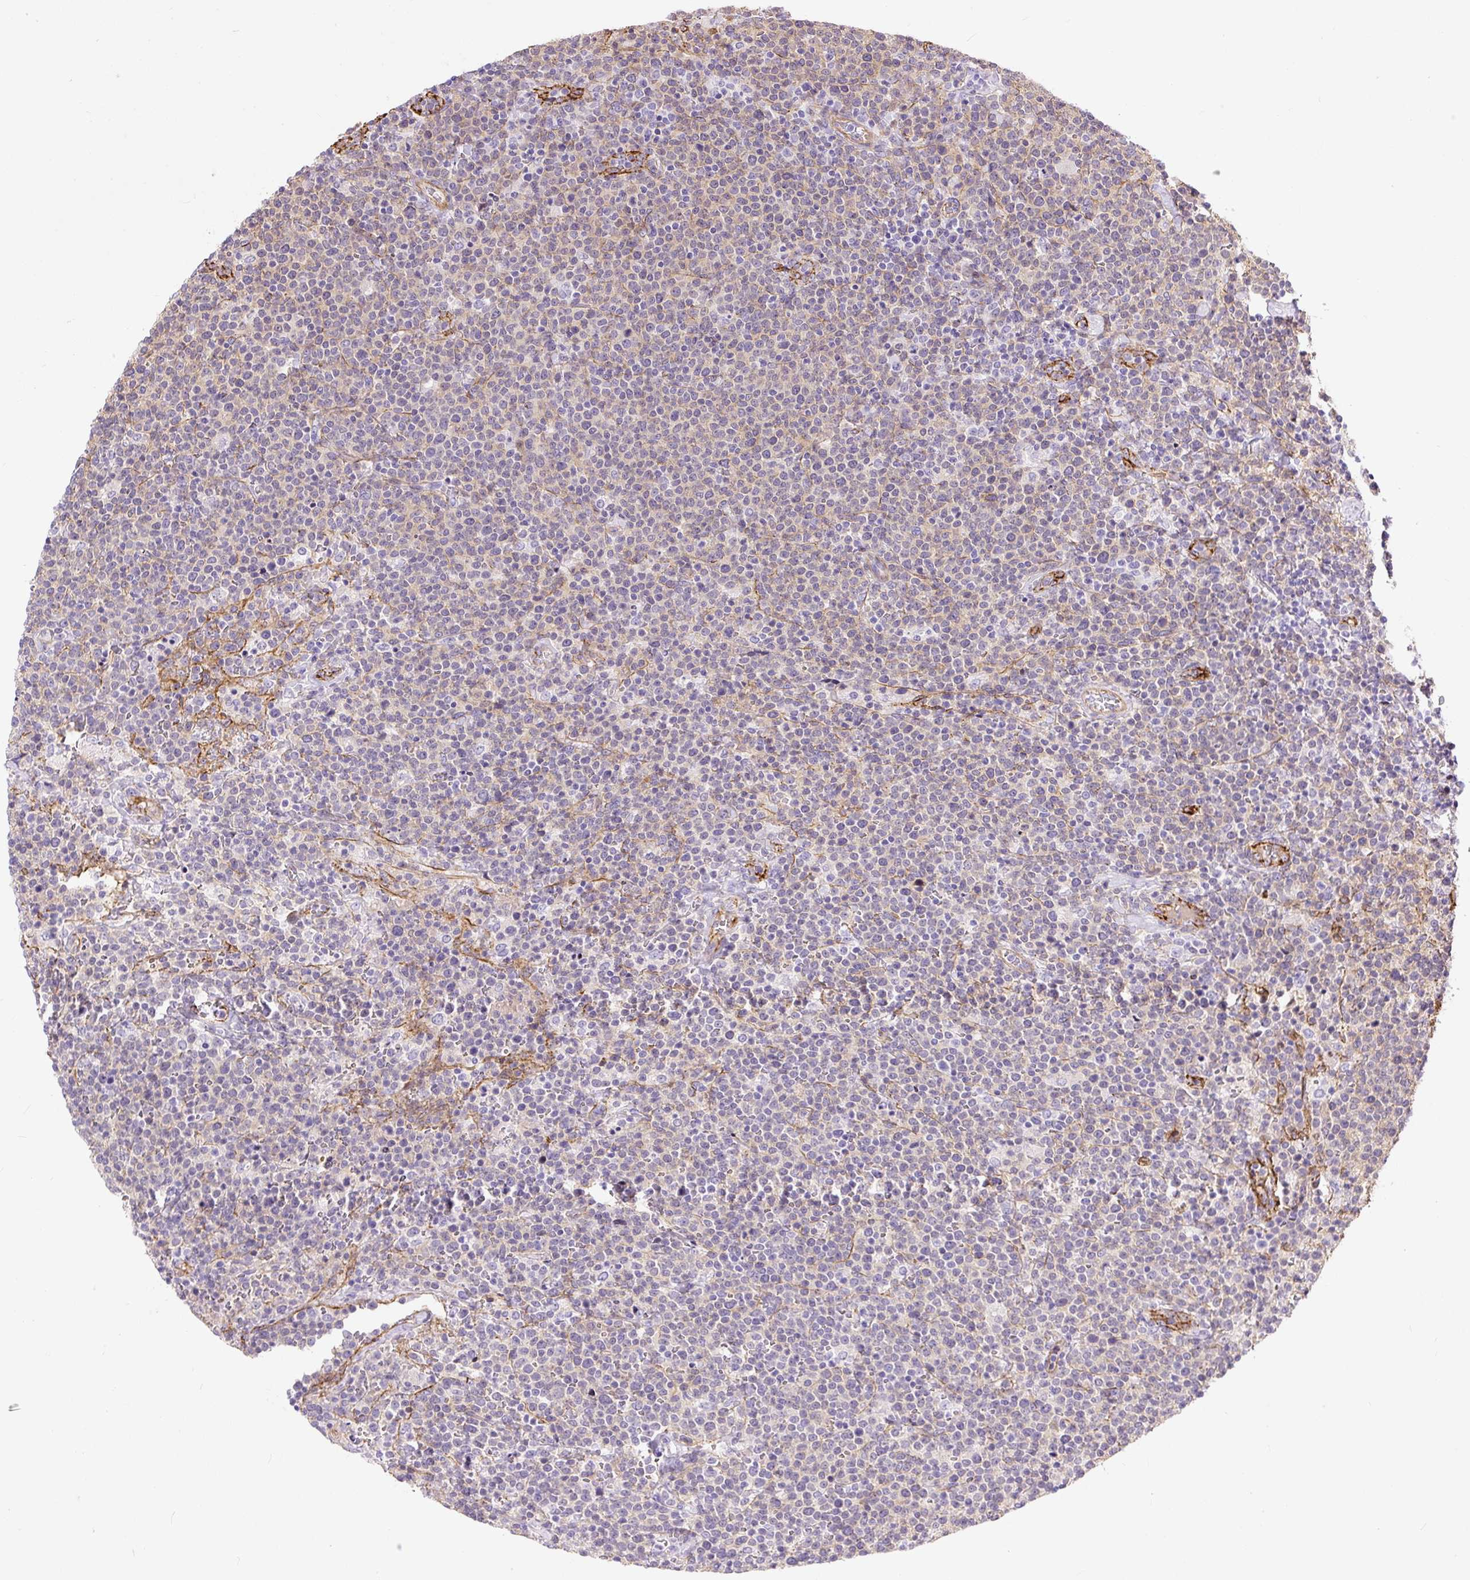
{"staining": {"intensity": "negative", "quantity": "none", "location": "none"}, "tissue": "lymphoma", "cell_type": "Tumor cells", "image_type": "cancer", "snomed": [{"axis": "morphology", "description": "Malignant lymphoma, non-Hodgkin's type, High grade"}, {"axis": "topography", "description": "Lymph node"}], "caption": "Lymphoma was stained to show a protein in brown. There is no significant staining in tumor cells.", "gene": "MAGEB16", "patient": {"sex": "male", "age": 61}}